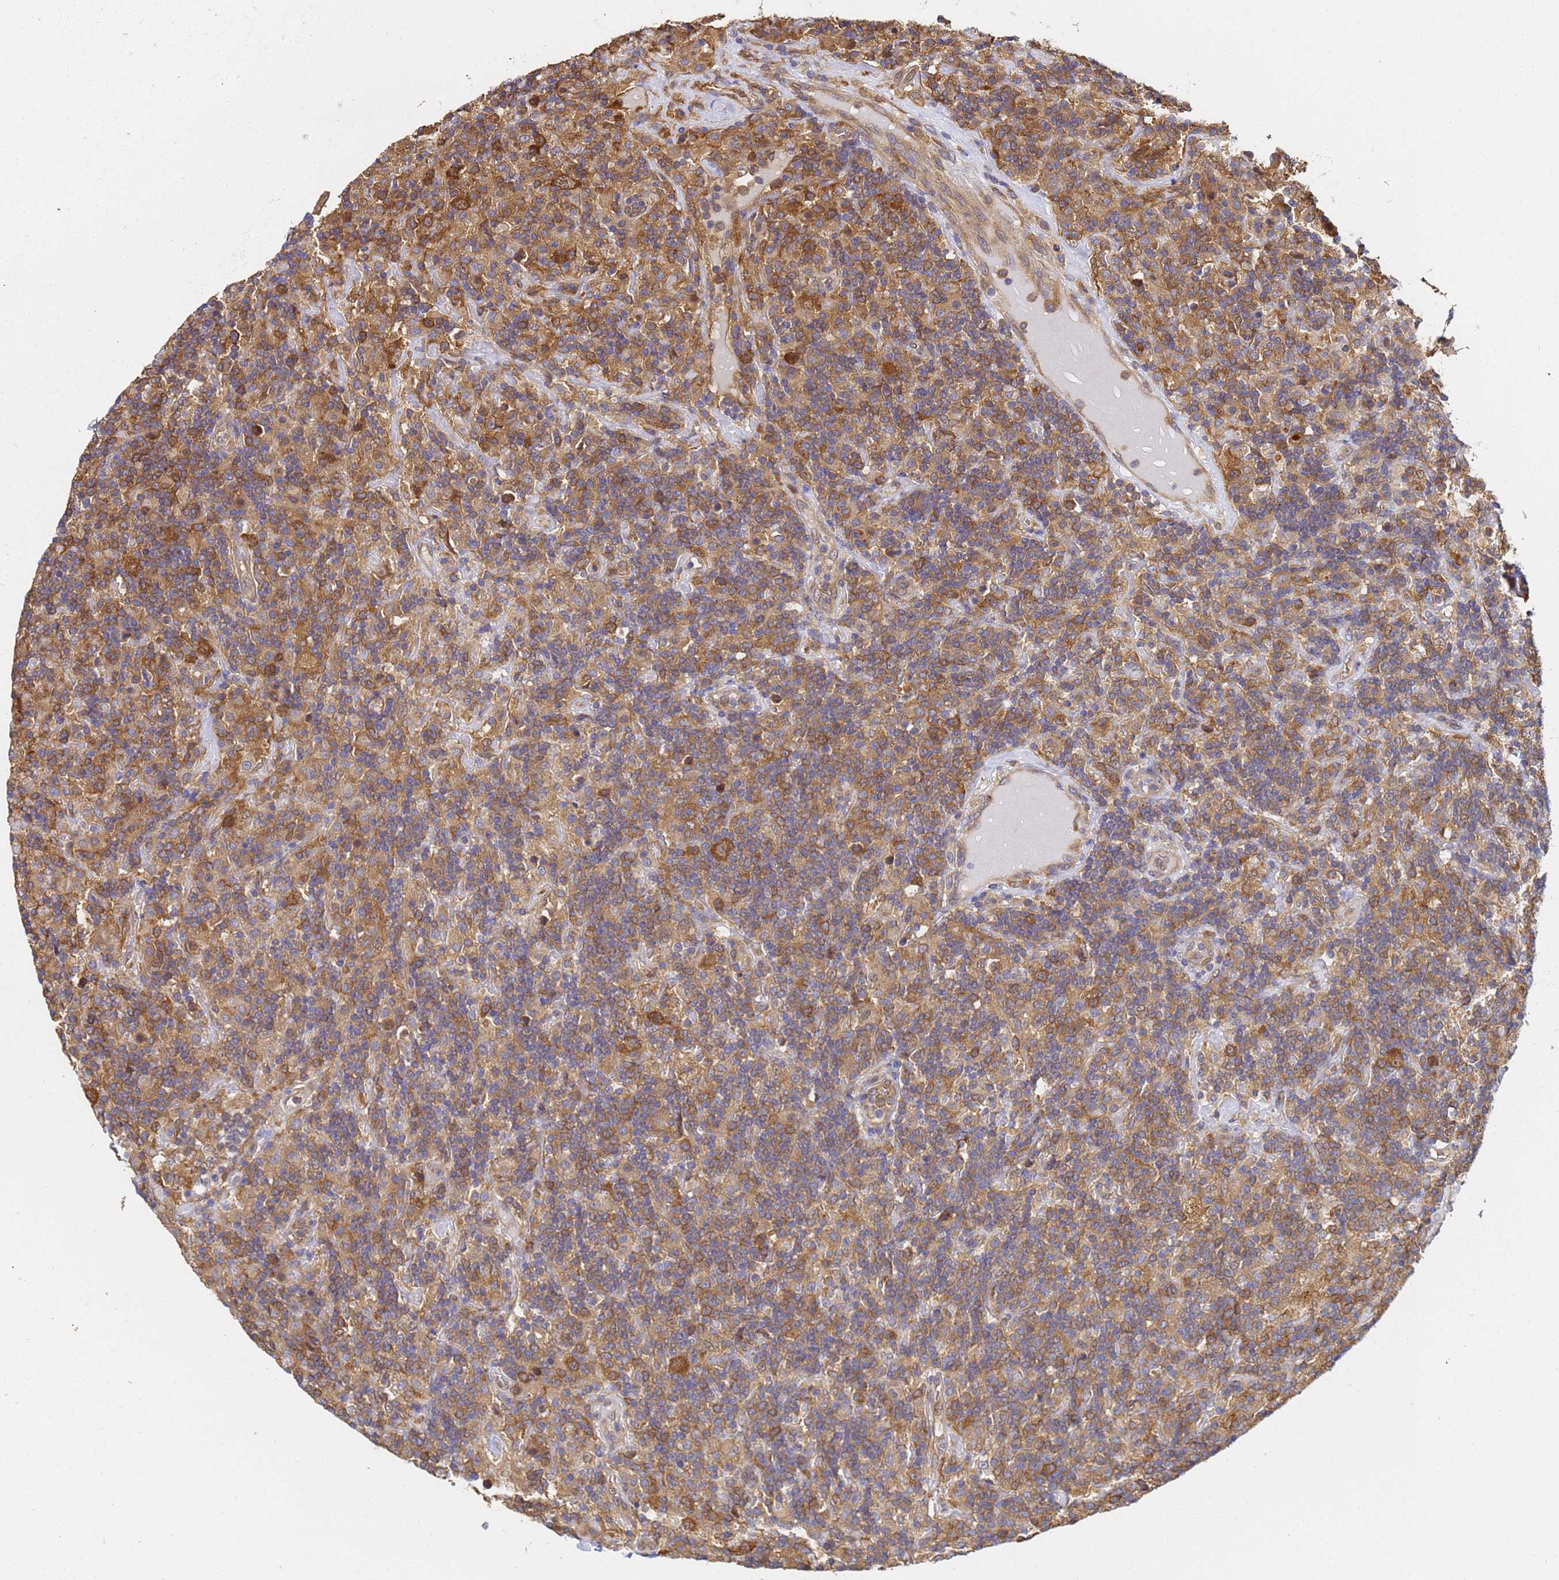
{"staining": {"intensity": "moderate", "quantity": ">75%", "location": "cytoplasmic/membranous"}, "tissue": "lymphoma", "cell_type": "Tumor cells", "image_type": "cancer", "snomed": [{"axis": "morphology", "description": "Hodgkin's disease, NOS"}, {"axis": "topography", "description": "Lymph node"}], "caption": "Protein staining displays moderate cytoplasmic/membranous positivity in approximately >75% of tumor cells in lymphoma. (DAB (3,3'-diaminobenzidine) IHC, brown staining for protein, blue staining for nuclei).", "gene": "NME1-NME2", "patient": {"sex": "male", "age": 70}}